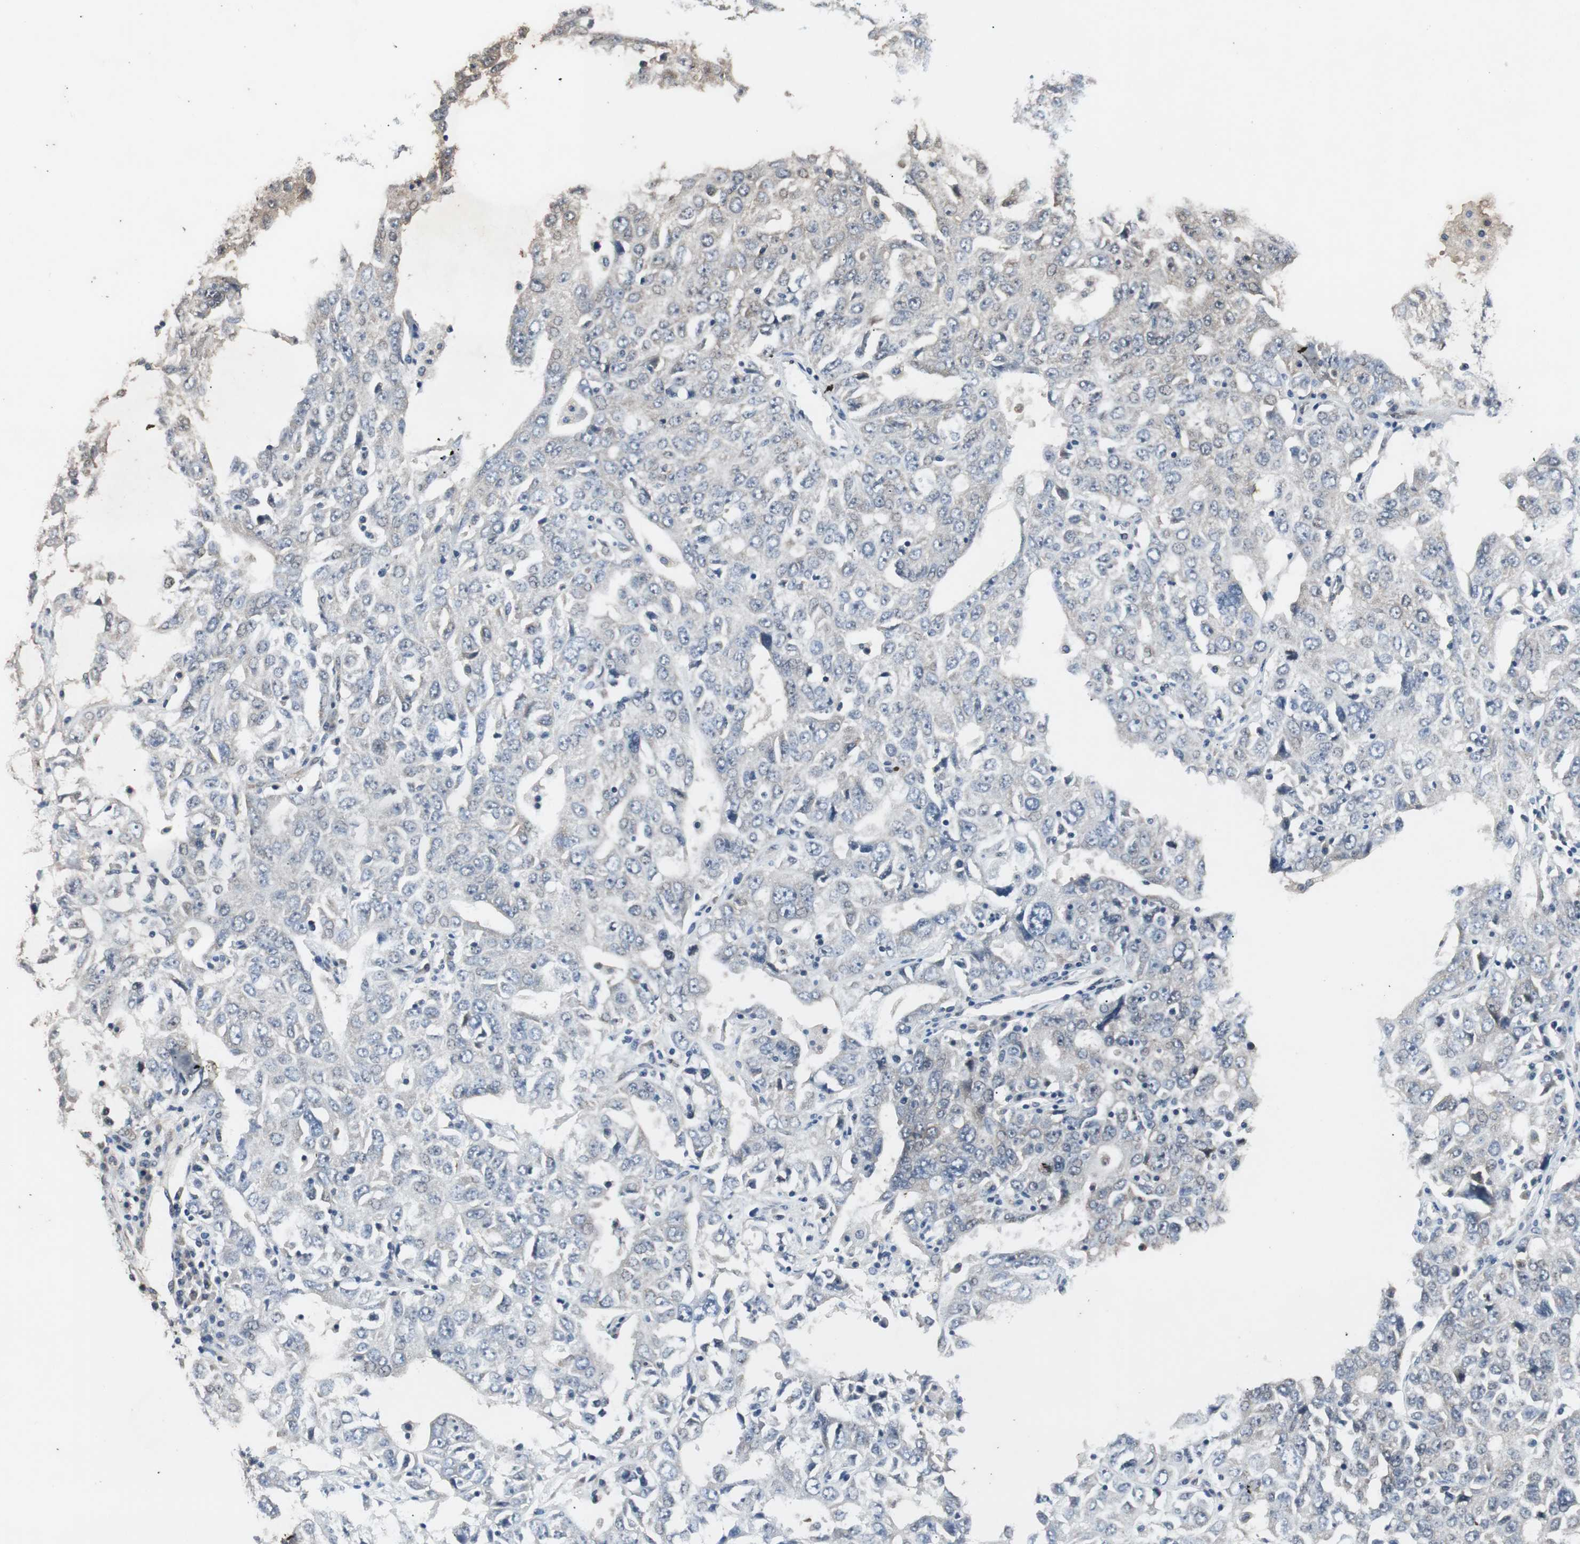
{"staining": {"intensity": "negative", "quantity": "none", "location": "none"}, "tissue": "ovarian cancer", "cell_type": "Tumor cells", "image_type": "cancer", "snomed": [{"axis": "morphology", "description": "Carcinoma, endometroid"}, {"axis": "topography", "description": "Ovary"}], "caption": "DAB (3,3'-diaminobenzidine) immunohistochemical staining of human ovarian cancer (endometroid carcinoma) demonstrates no significant positivity in tumor cells. The staining was performed using DAB to visualize the protein expression in brown, while the nuclei were stained in blue with hematoxylin (Magnification: 20x).", "gene": "SMAD1", "patient": {"sex": "female", "age": 62}}